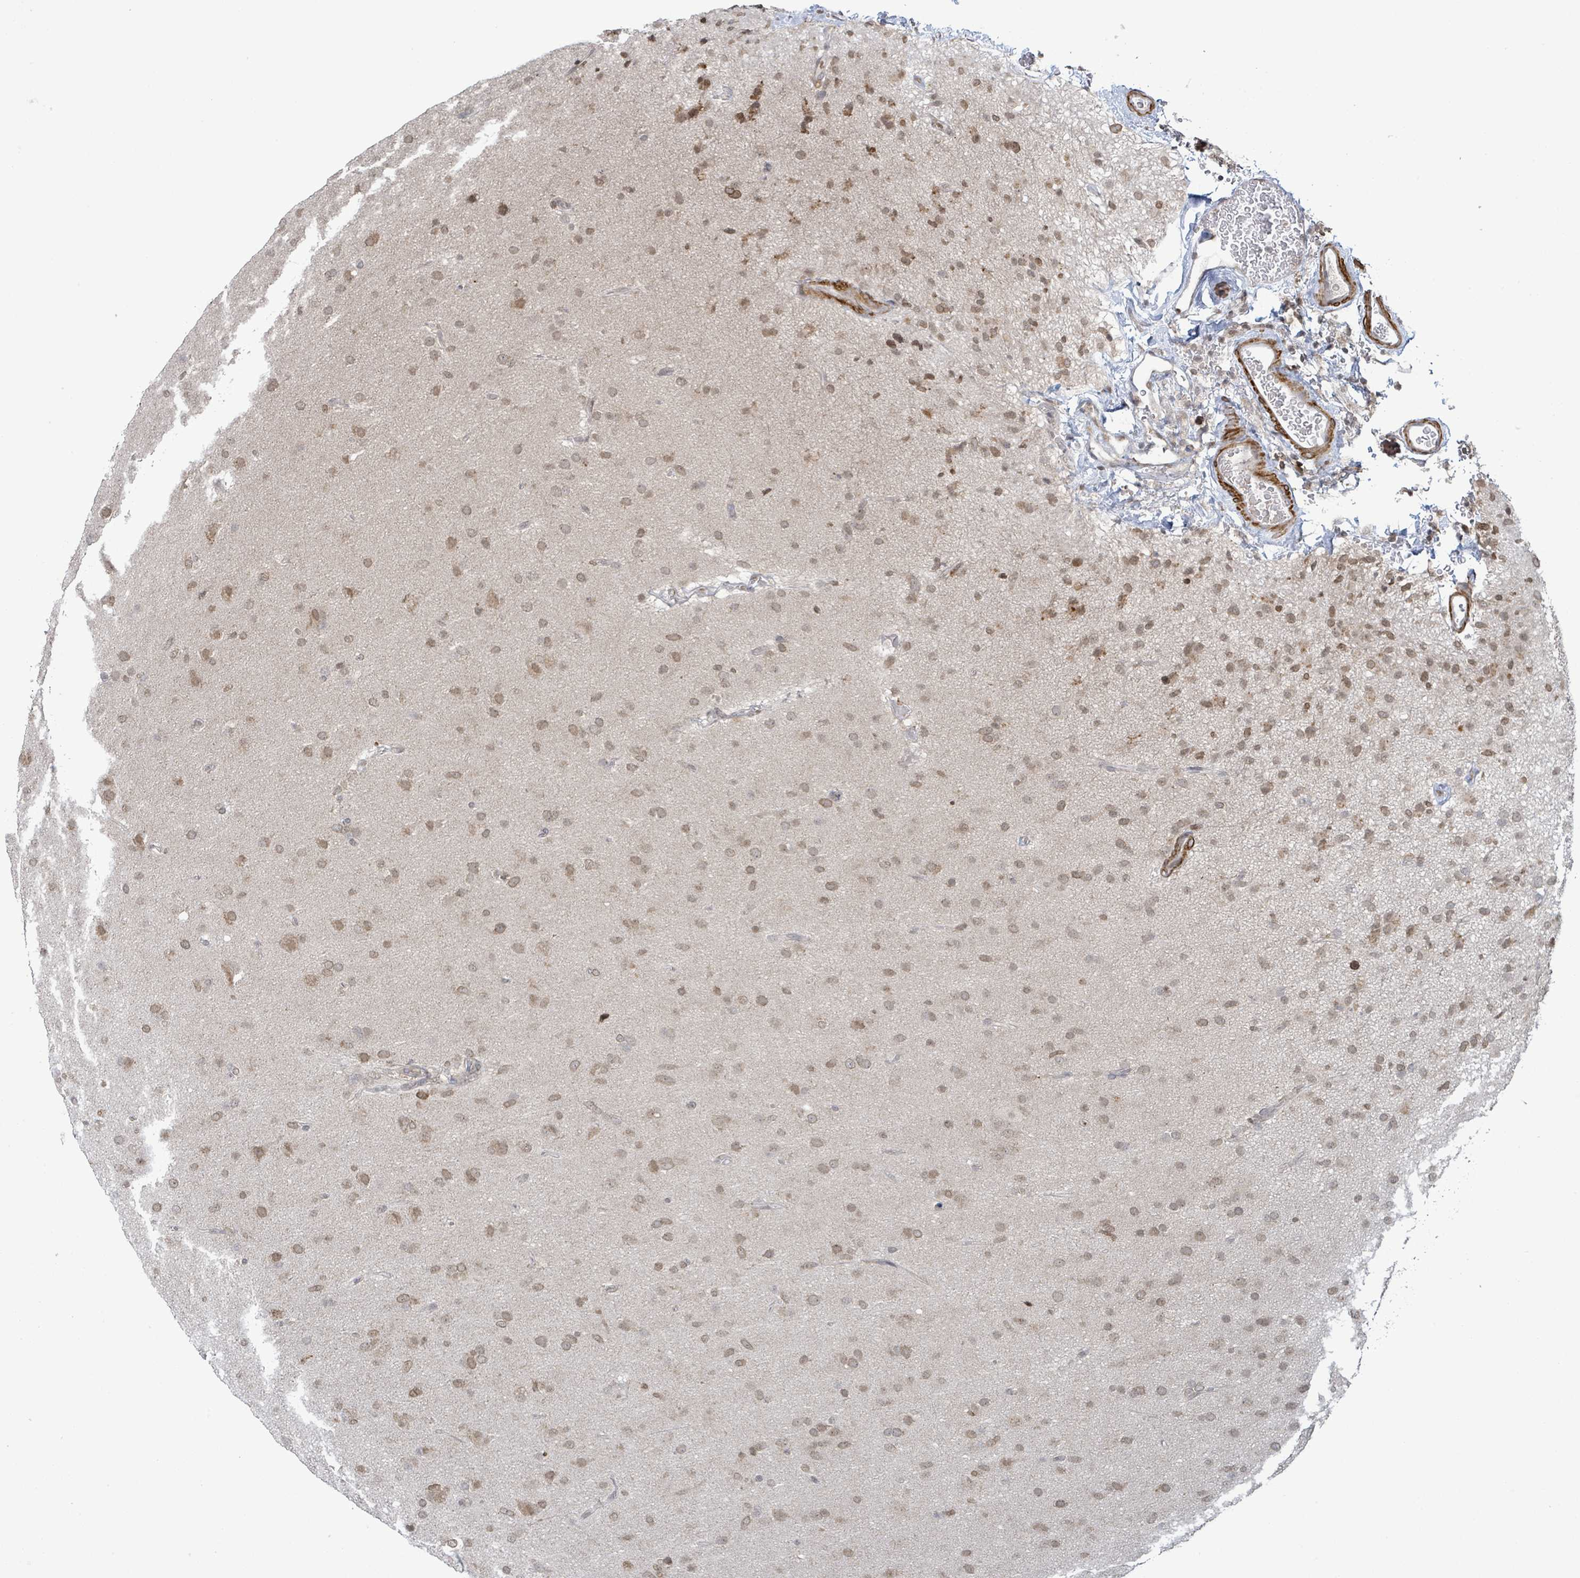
{"staining": {"intensity": "moderate", "quantity": ">75%", "location": "nuclear"}, "tissue": "glioma", "cell_type": "Tumor cells", "image_type": "cancer", "snomed": [{"axis": "morphology", "description": "Glioma, malignant, Low grade"}, {"axis": "topography", "description": "Brain"}], "caption": "Tumor cells exhibit medium levels of moderate nuclear staining in approximately >75% of cells in glioma. The protein of interest is shown in brown color, while the nuclei are stained blue.", "gene": "SBF2", "patient": {"sex": "male", "age": 65}}